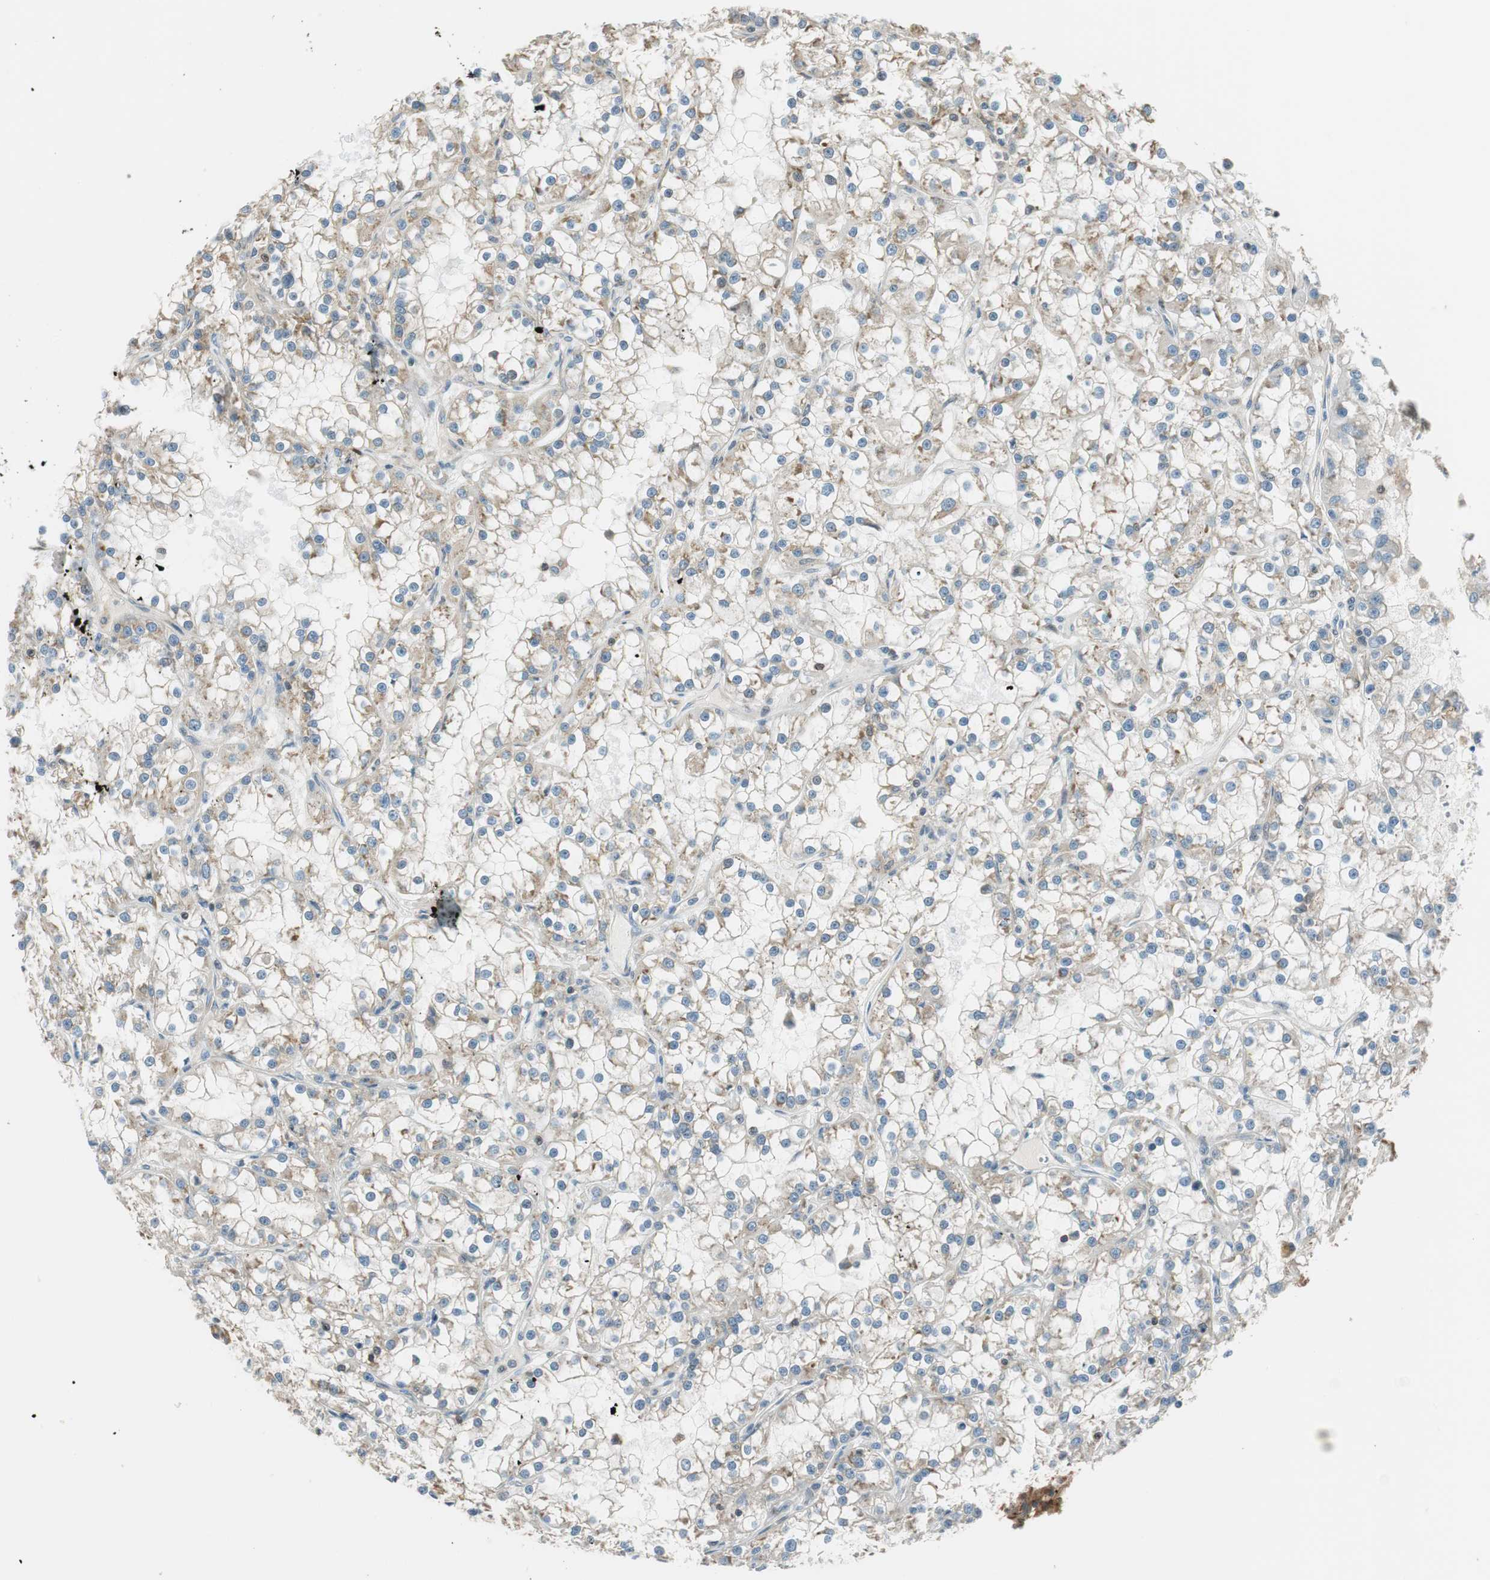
{"staining": {"intensity": "moderate", "quantity": "25%-75%", "location": "cytoplasmic/membranous"}, "tissue": "renal cancer", "cell_type": "Tumor cells", "image_type": "cancer", "snomed": [{"axis": "morphology", "description": "Adenocarcinoma, NOS"}, {"axis": "topography", "description": "Kidney"}], "caption": "Tumor cells exhibit medium levels of moderate cytoplasmic/membranous expression in about 25%-75% of cells in human renal cancer.", "gene": "PI4K2B", "patient": {"sex": "female", "age": 52}}